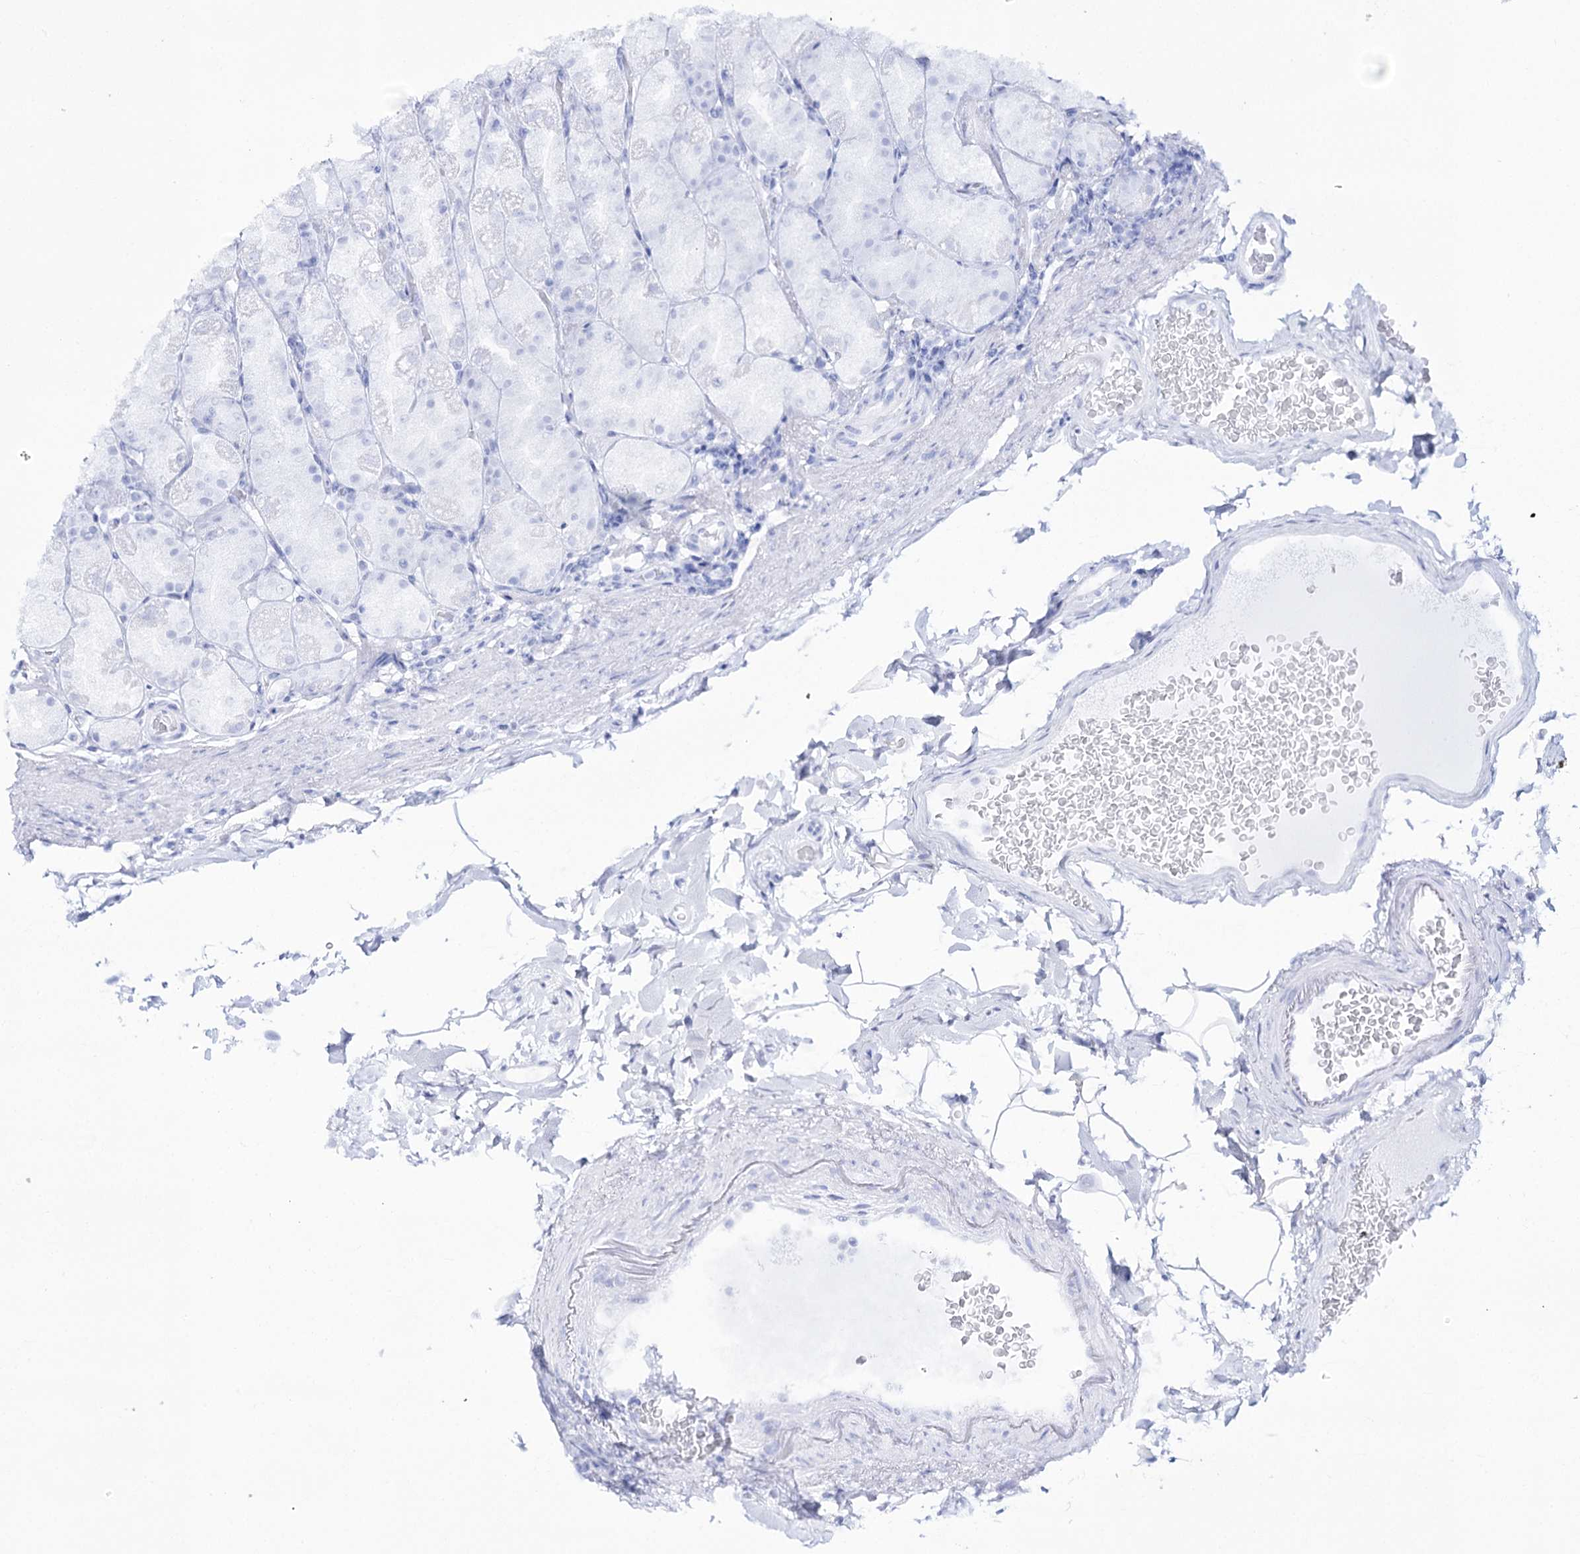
{"staining": {"intensity": "negative", "quantity": "none", "location": "none"}, "tissue": "stomach", "cell_type": "Glandular cells", "image_type": "normal", "snomed": [{"axis": "morphology", "description": "Normal tissue, NOS"}, {"axis": "topography", "description": "Stomach, upper"}], "caption": "Immunohistochemistry (IHC) micrograph of benign stomach stained for a protein (brown), which reveals no expression in glandular cells.", "gene": "RRP9", "patient": {"sex": "male", "age": 68}}